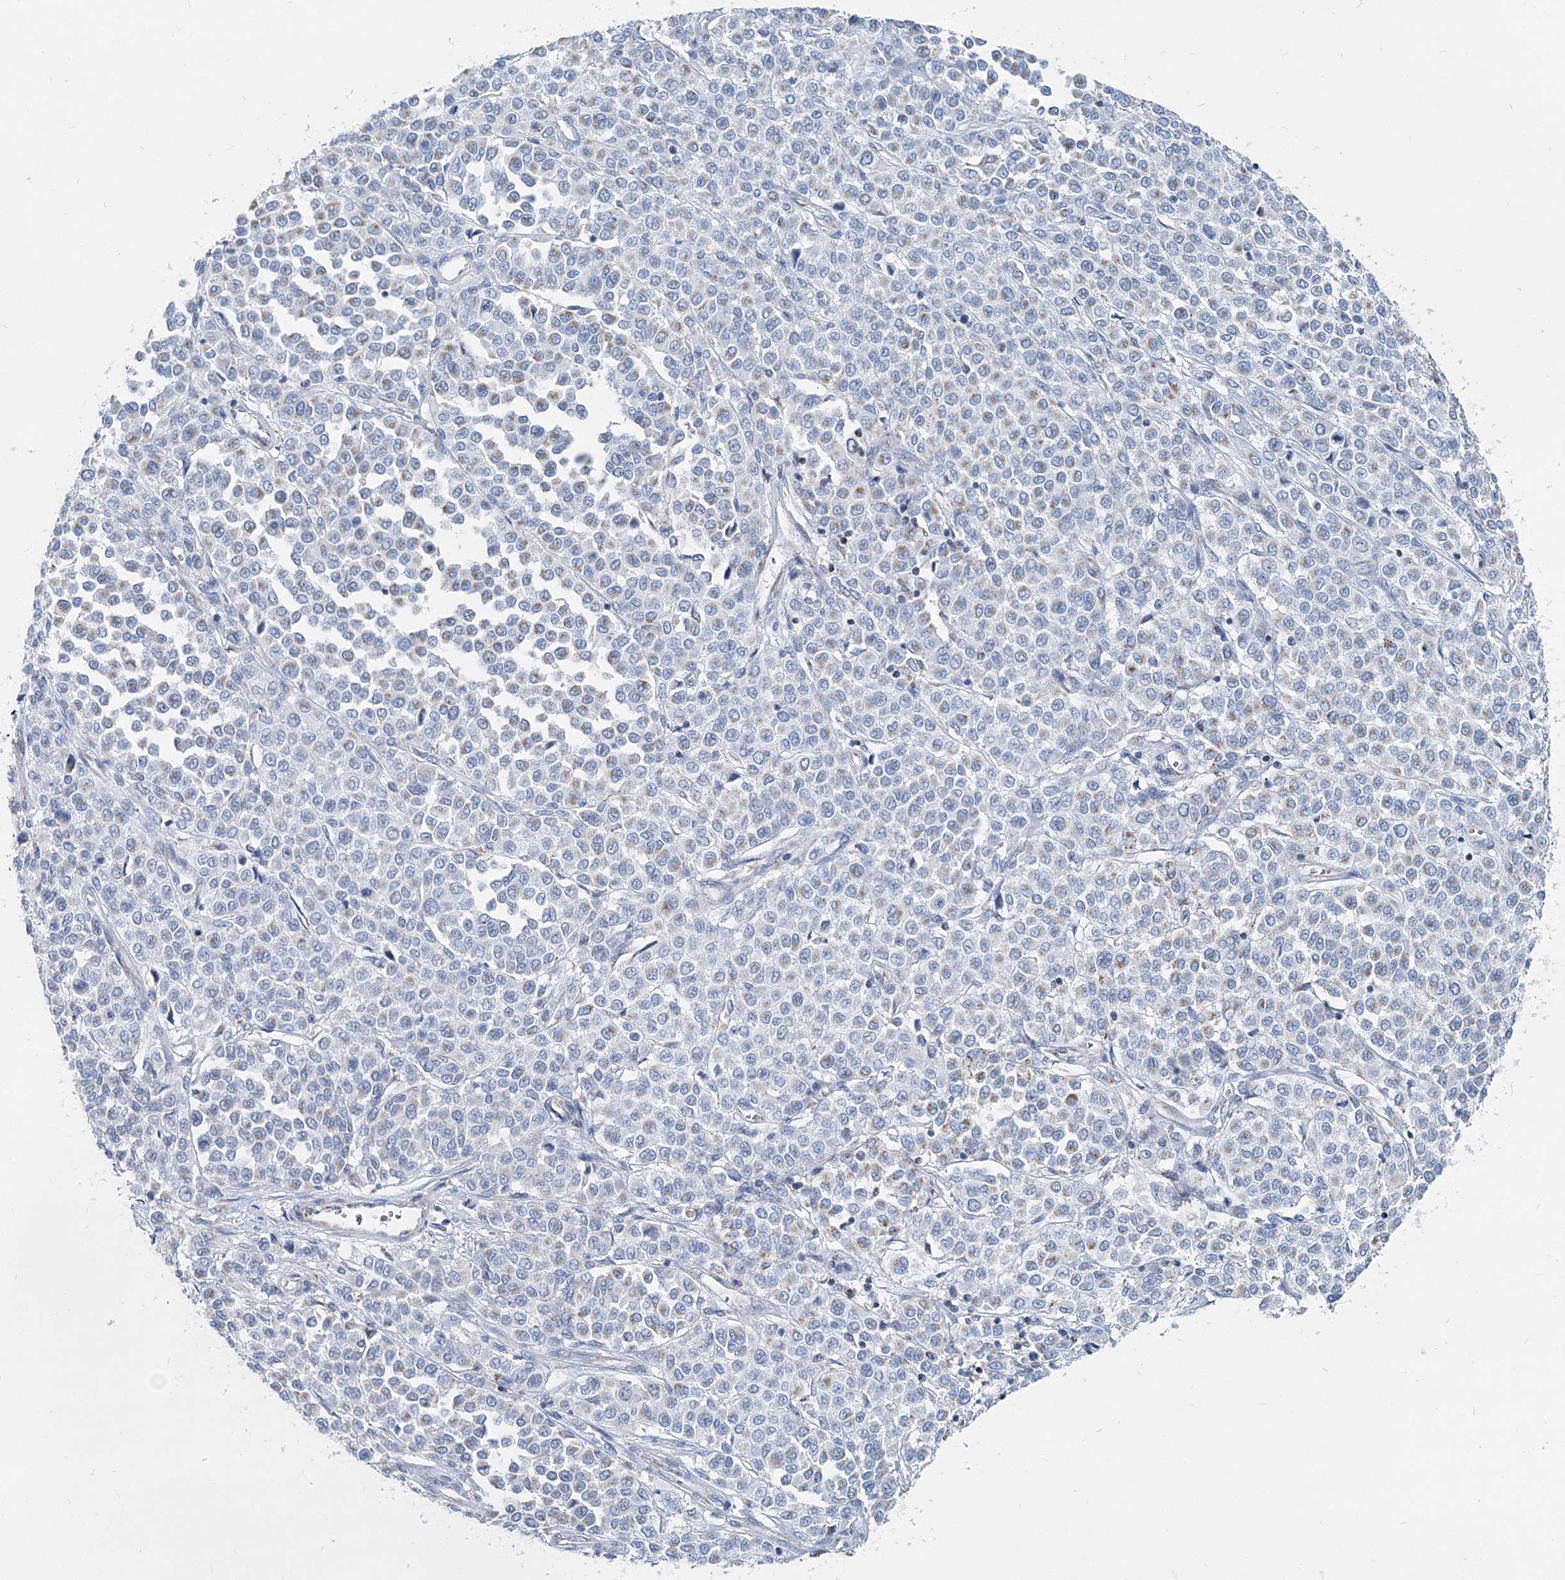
{"staining": {"intensity": "negative", "quantity": "none", "location": "none"}, "tissue": "melanoma", "cell_type": "Tumor cells", "image_type": "cancer", "snomed": [{"axis": "morphology", "description": "Malignant melanoma, Metastatic site"}, {"axis": "topography", "description": "Pancreas"}], "caption": "IHC of human malignant melanoma (metastatic site) demonstrates no positivity in tumor cells.", "gene": "GABARAPL2", "patient": {"sex": "female", "age": 30}}